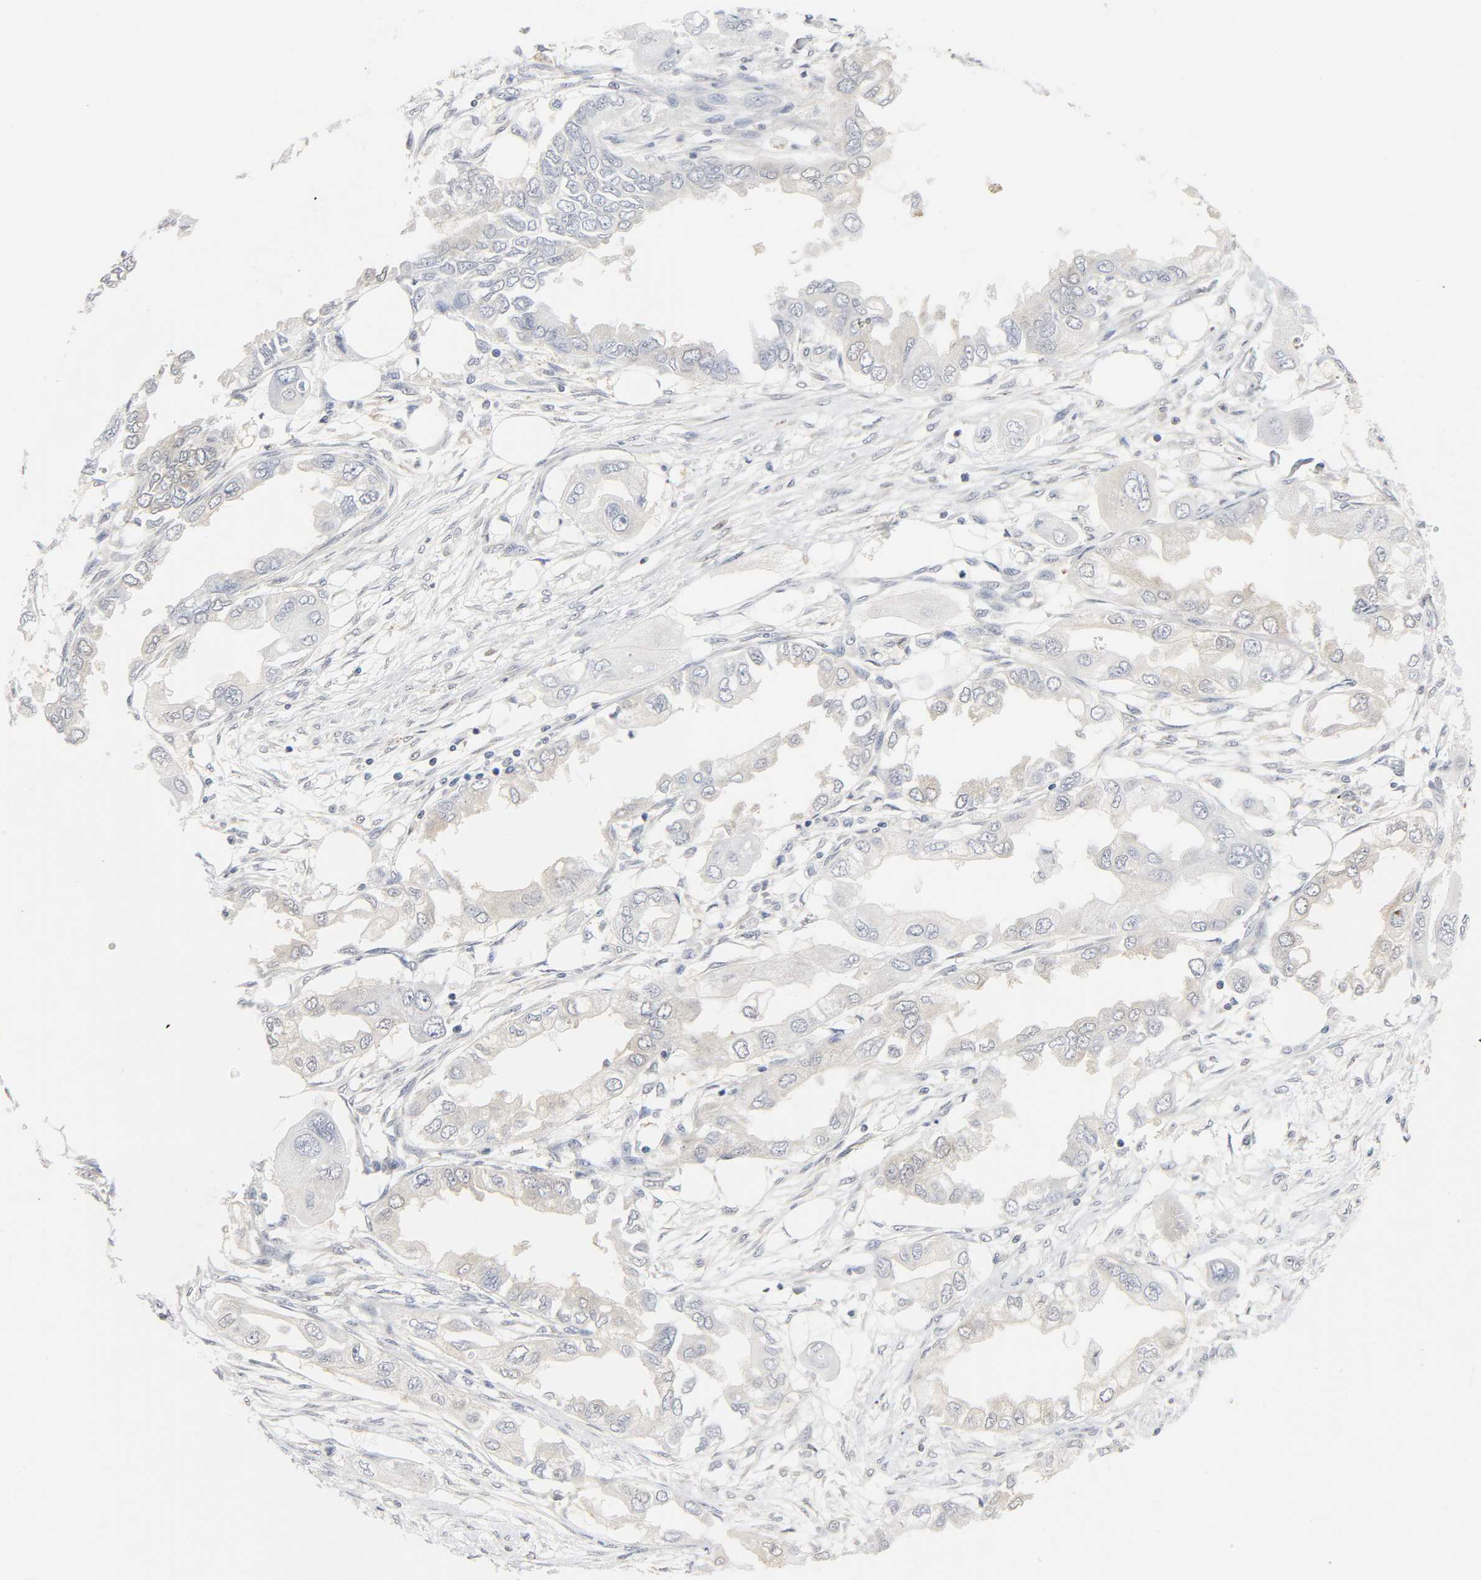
{"staining": {"intensity": "negative", "quantity": "none", "location": "none"}, "tissue": "endometrial cancer", "cell_type": "Tumor cells", "image_type": "cancer", "snomed": [{"axis": "morphology", "description": "Adenocarcinoma, NOS"}, {"axis": "topography", "description": "Endometrium"}], "caption": "This is an immunohistochemistry (IHC) histopathology image of endometrial cancer (adenocarcinoma). There is no positivity in tumor cells.", "gene": "MIF", "patient": {"sex": "female", "age": 67}}